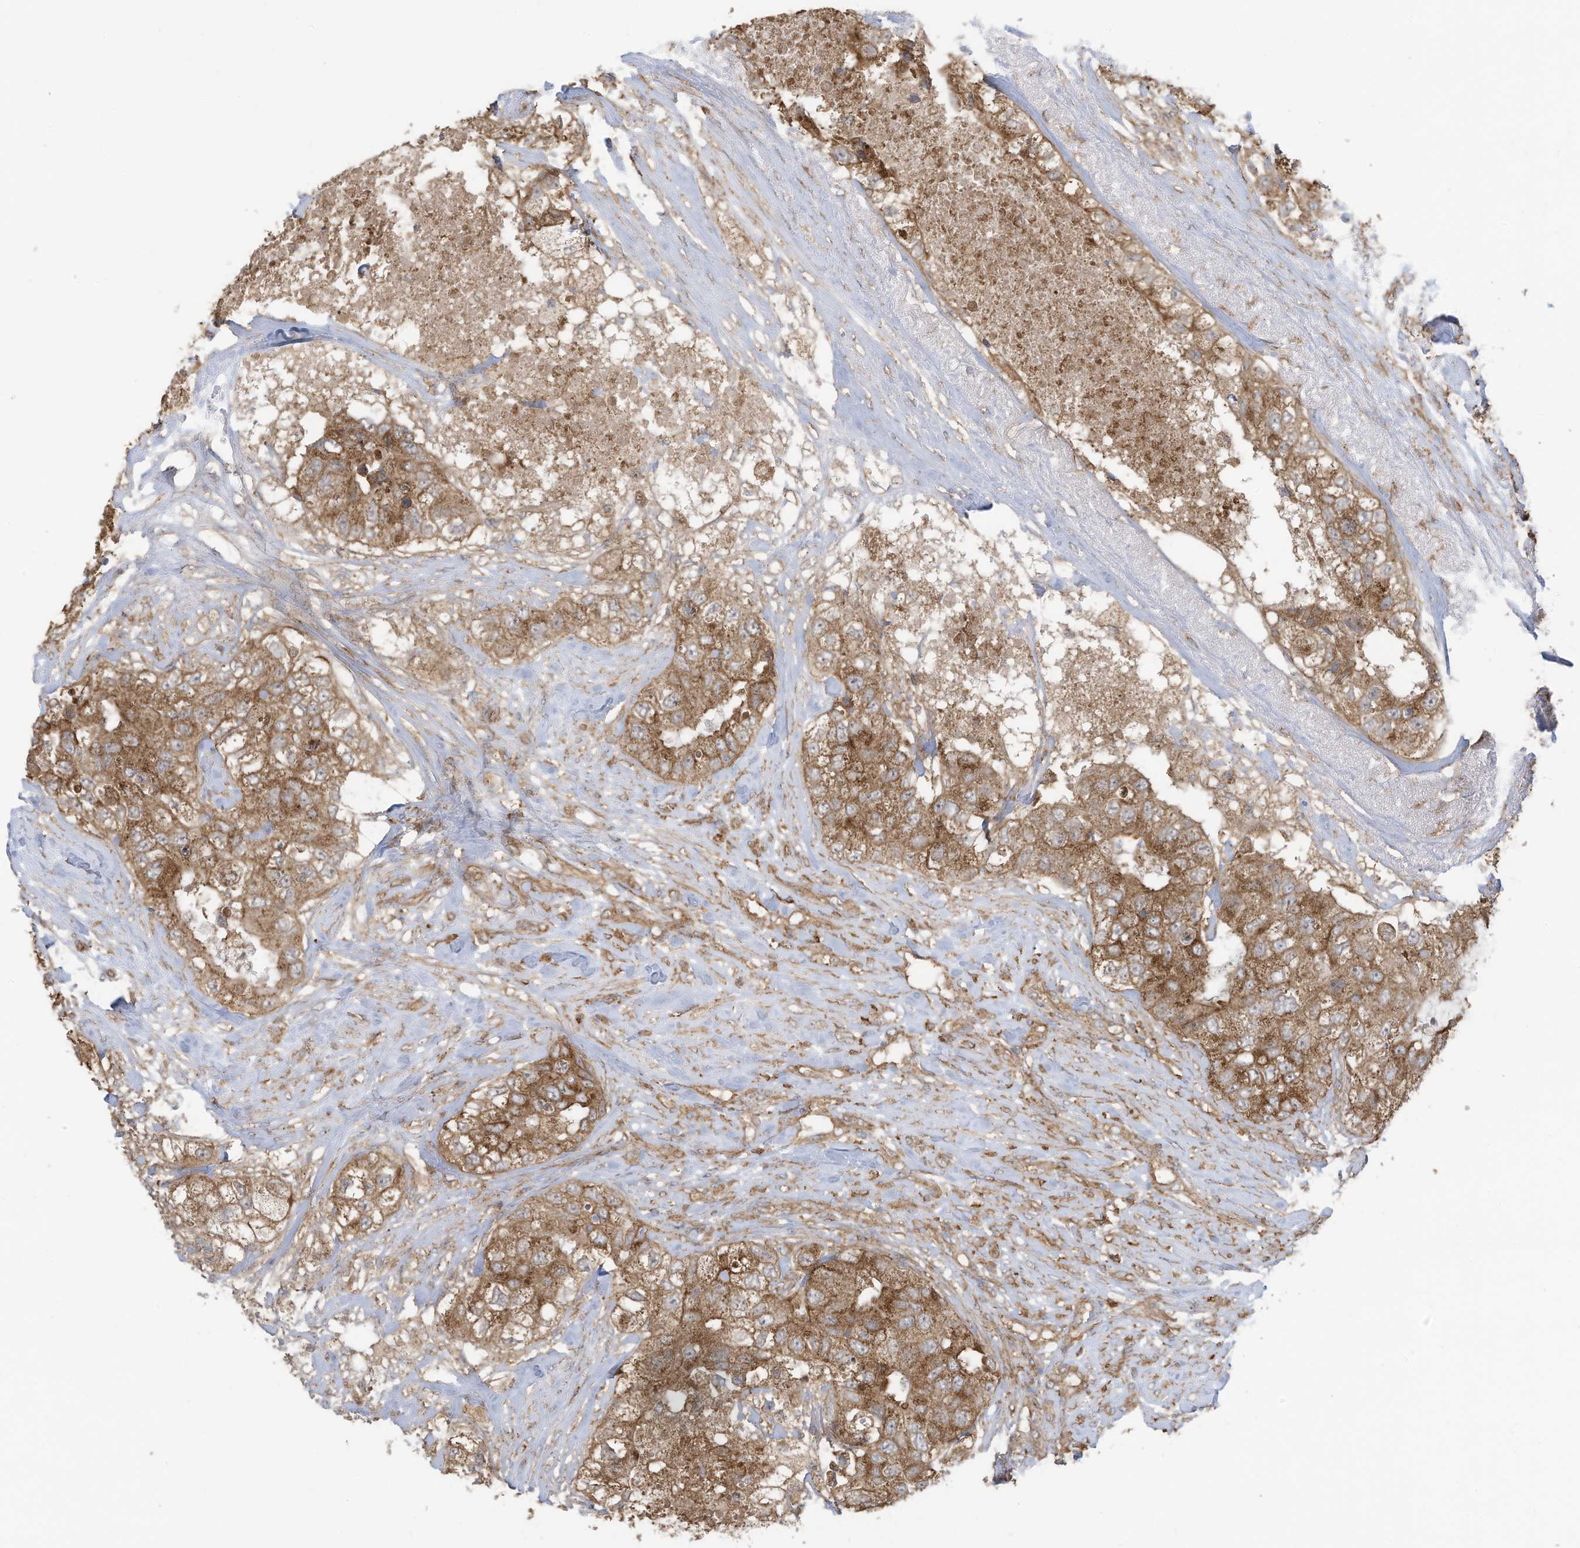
{"staining": {"intensity": "moderate", "quantity": ">75%", "location": "cytoplasmic/membranous"}, "tissue": "breast cancer", "cell_type": "Tumor cells", "image_type": "cancer", "snomed": [{"axis": "morphology", "description": "Duct carcinoma"}, {"axis": "topography", "description": "Breast"}], "caption": "Immunohistochemical staining of breast cancer exhibits medium levels of moderate cytoplasmic/membranous positivity in about >75% of tumor cells.", "gene": "CGAS", "patient": {"sex": "female", "age": 62}}